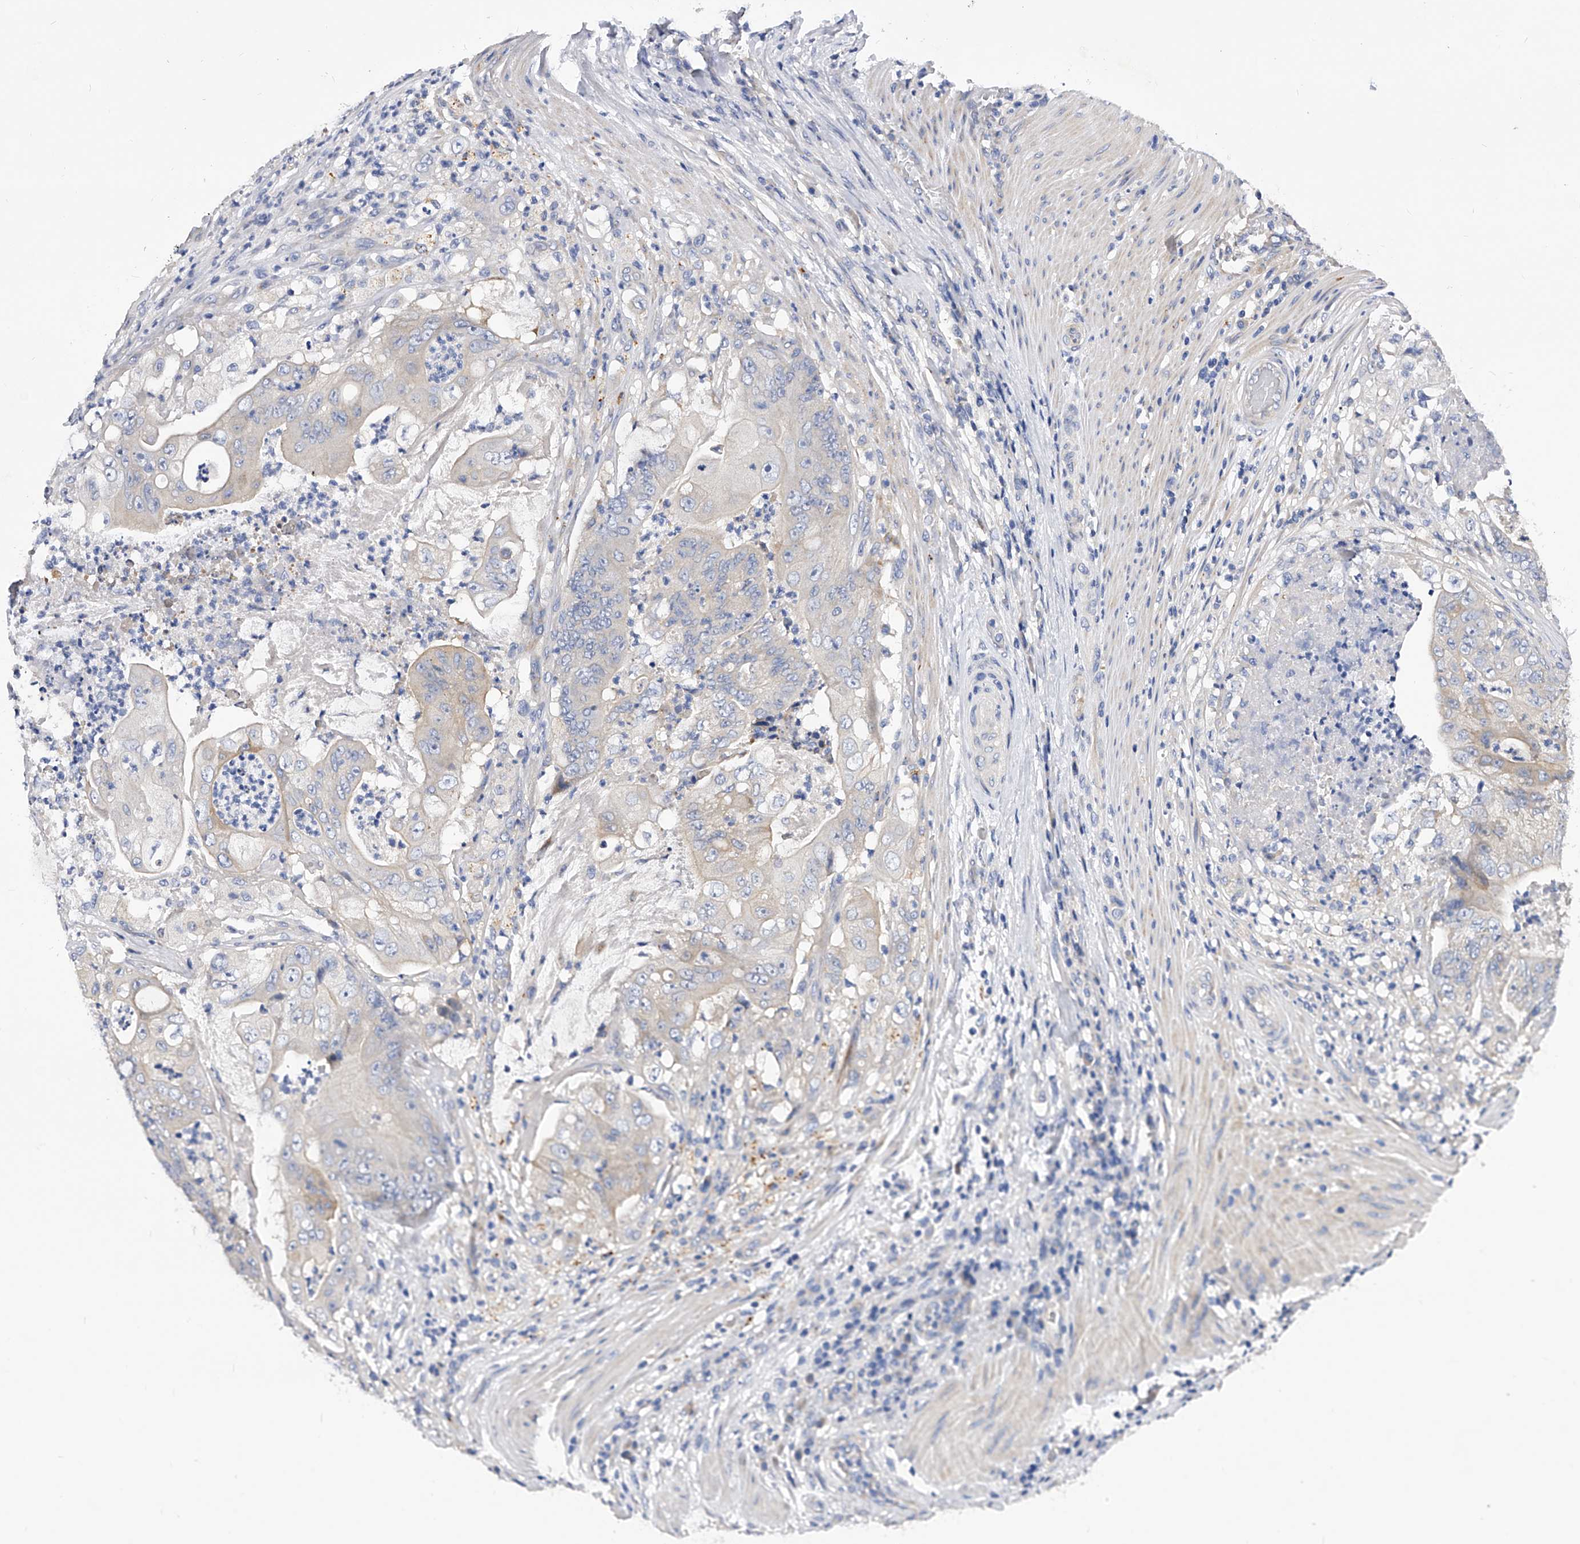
{"staining": {"intensity": "negative", "quantity": "none", "location": "none"}, "tissue": "stomach cancer", "cell_type": "Tumor cells", "image_type": "cancer", "snomed": [{"axis": "morphology", "description": "Adenocarcinoma, NOS"}, {"axis": "topography", "description": "Stomach"}], "caption": "Tumor cells show no significant protein positivity in adenocarcinoma (stomach). Nuclei are stained in blue.", "gene": "PPP5C", "patient": {"sex": "female", "age": 73}}